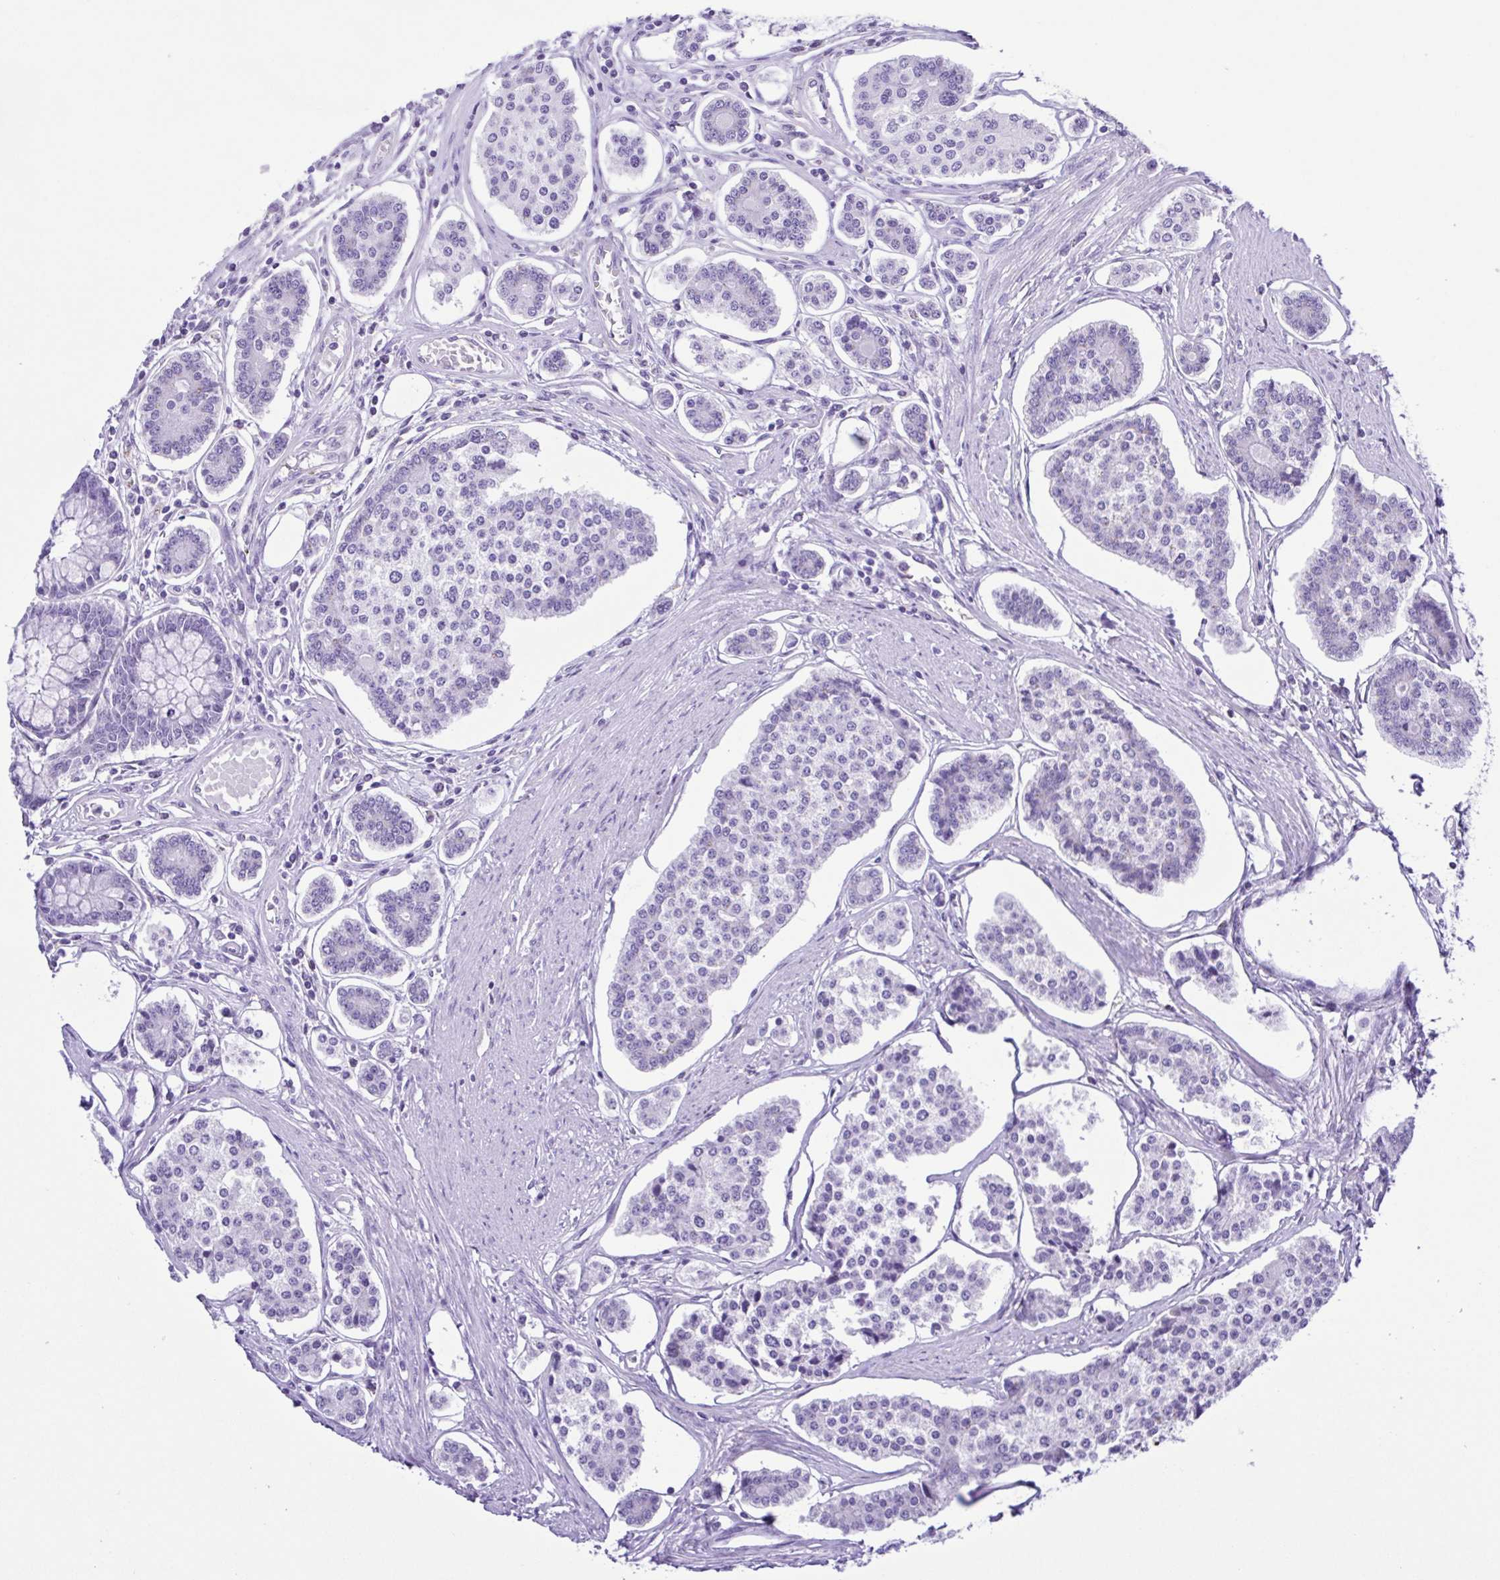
{"staining": {"intensity": "negative", "quantity": "none", "location": "none"}, "tissue": "carcinoid", "cell_type": "Tumor cells", "image_type": "cancer", "snomed": [{"axis": "morphology", "description": "Carcinoid, malignant, NOS"}, {"axis": "topography", "description": "Small intestine"}], "caption": "Immunohistochemistry photomicrograph of carcinoid stained for a protein (brown), which demonstrates no positivity in tumor cells. (Stains: DAB immunohistochemistry (IHC) with hematoxylin counter stain, Microscopy: brightfield microscopy at high magnification).", "gene": "GPR17", "patient": {"sex": "female", "age": 65}}